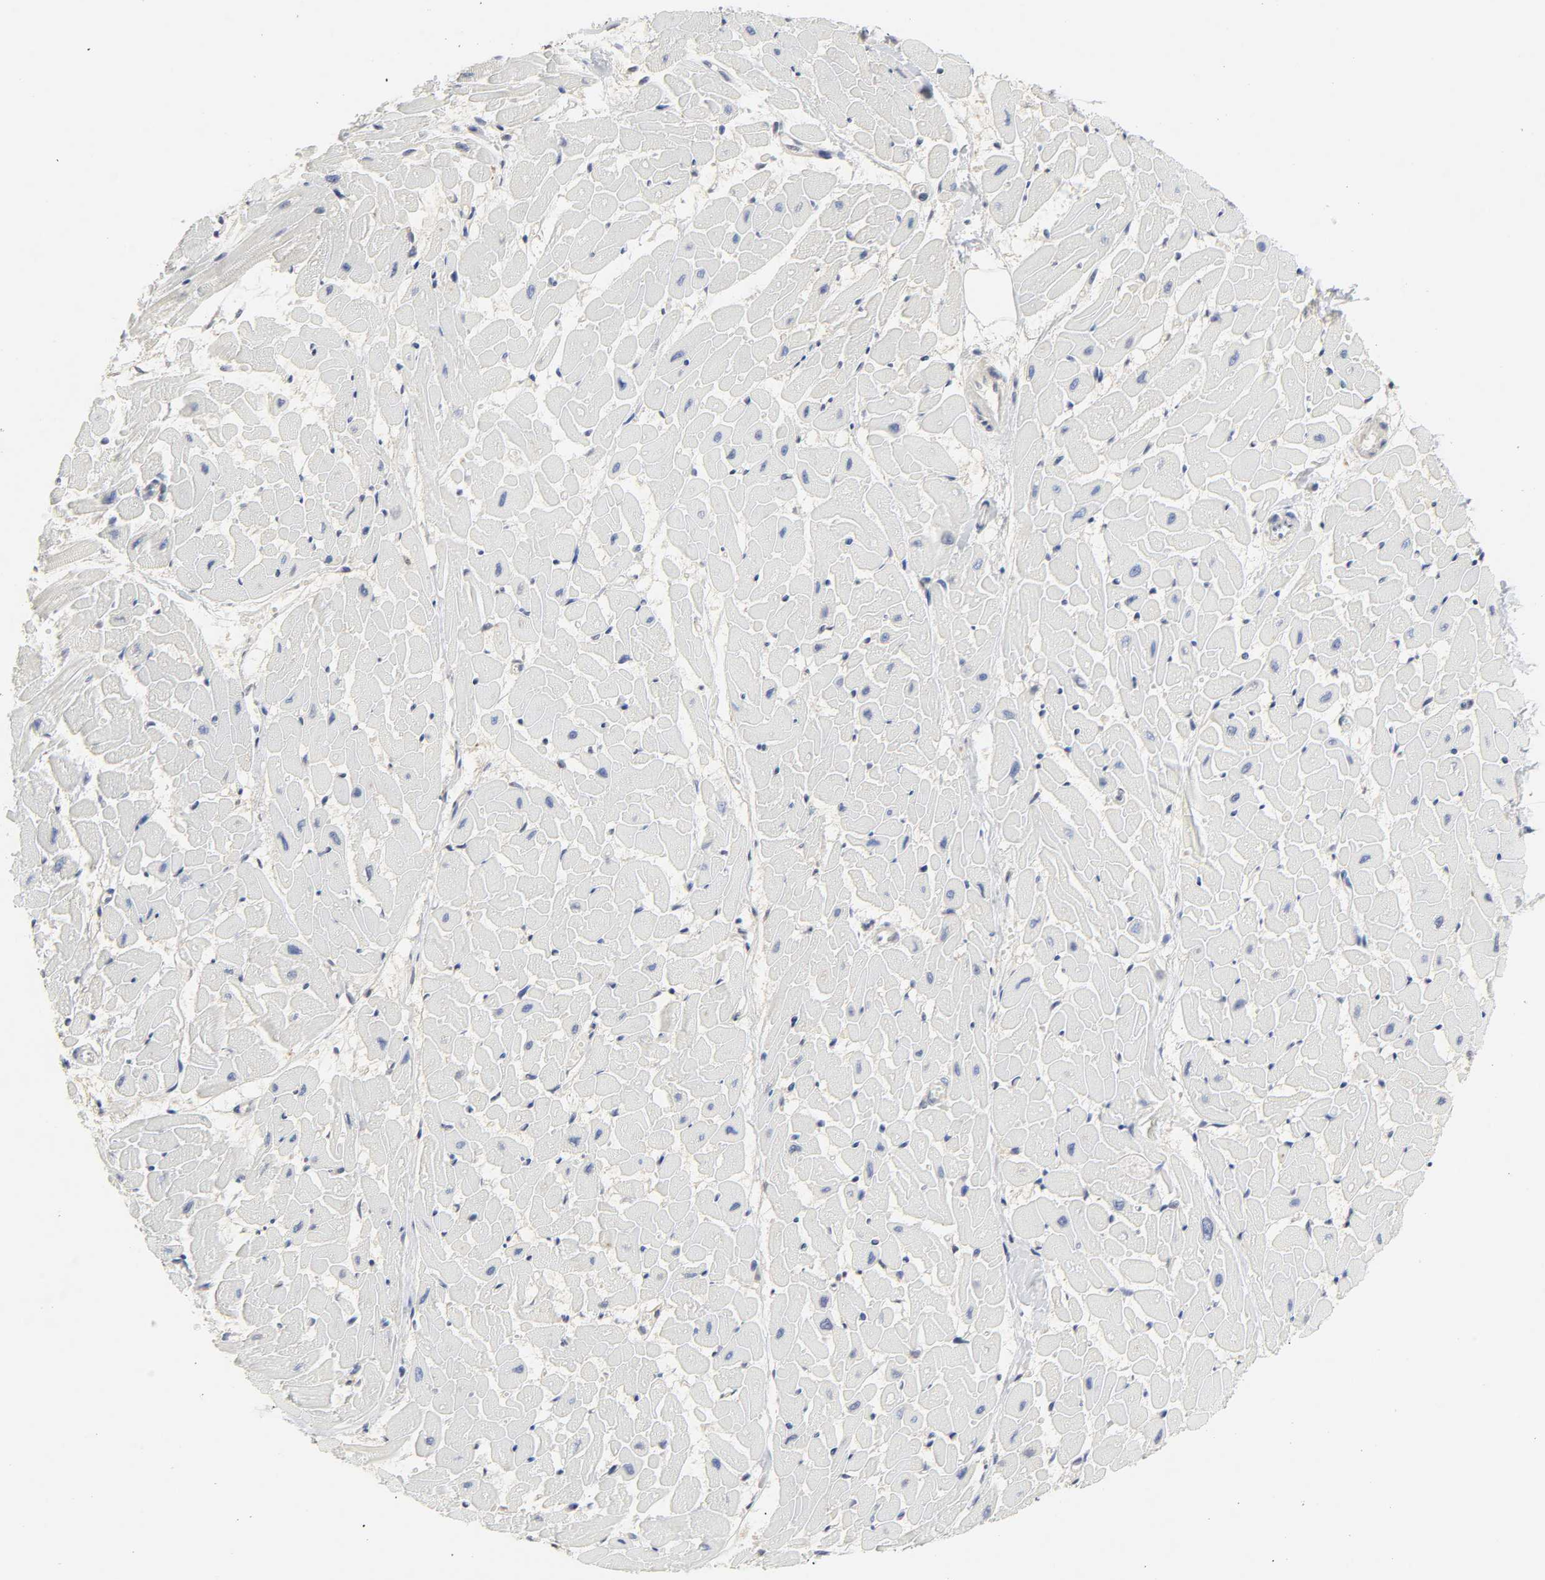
{"staining": {"intensity": "negative", "quantity": "none", "location": "none"}, "tissue": "heart muscle", "cell_type": "Cardiomyocytes", "image_type": "normal", "snomed": [{"axis": "morphology", "description": "Normal tissue, NOS"}, {"axis": "topography", "description": "Heart"}], "caption": "Immunohistochemistry (IHC) image of benign human heart muscle stained for a protein (brown), which reveals no expression in cardiomyocytes.", "gene": "MIF", "patient": {"sex": "female", "age": 19}}